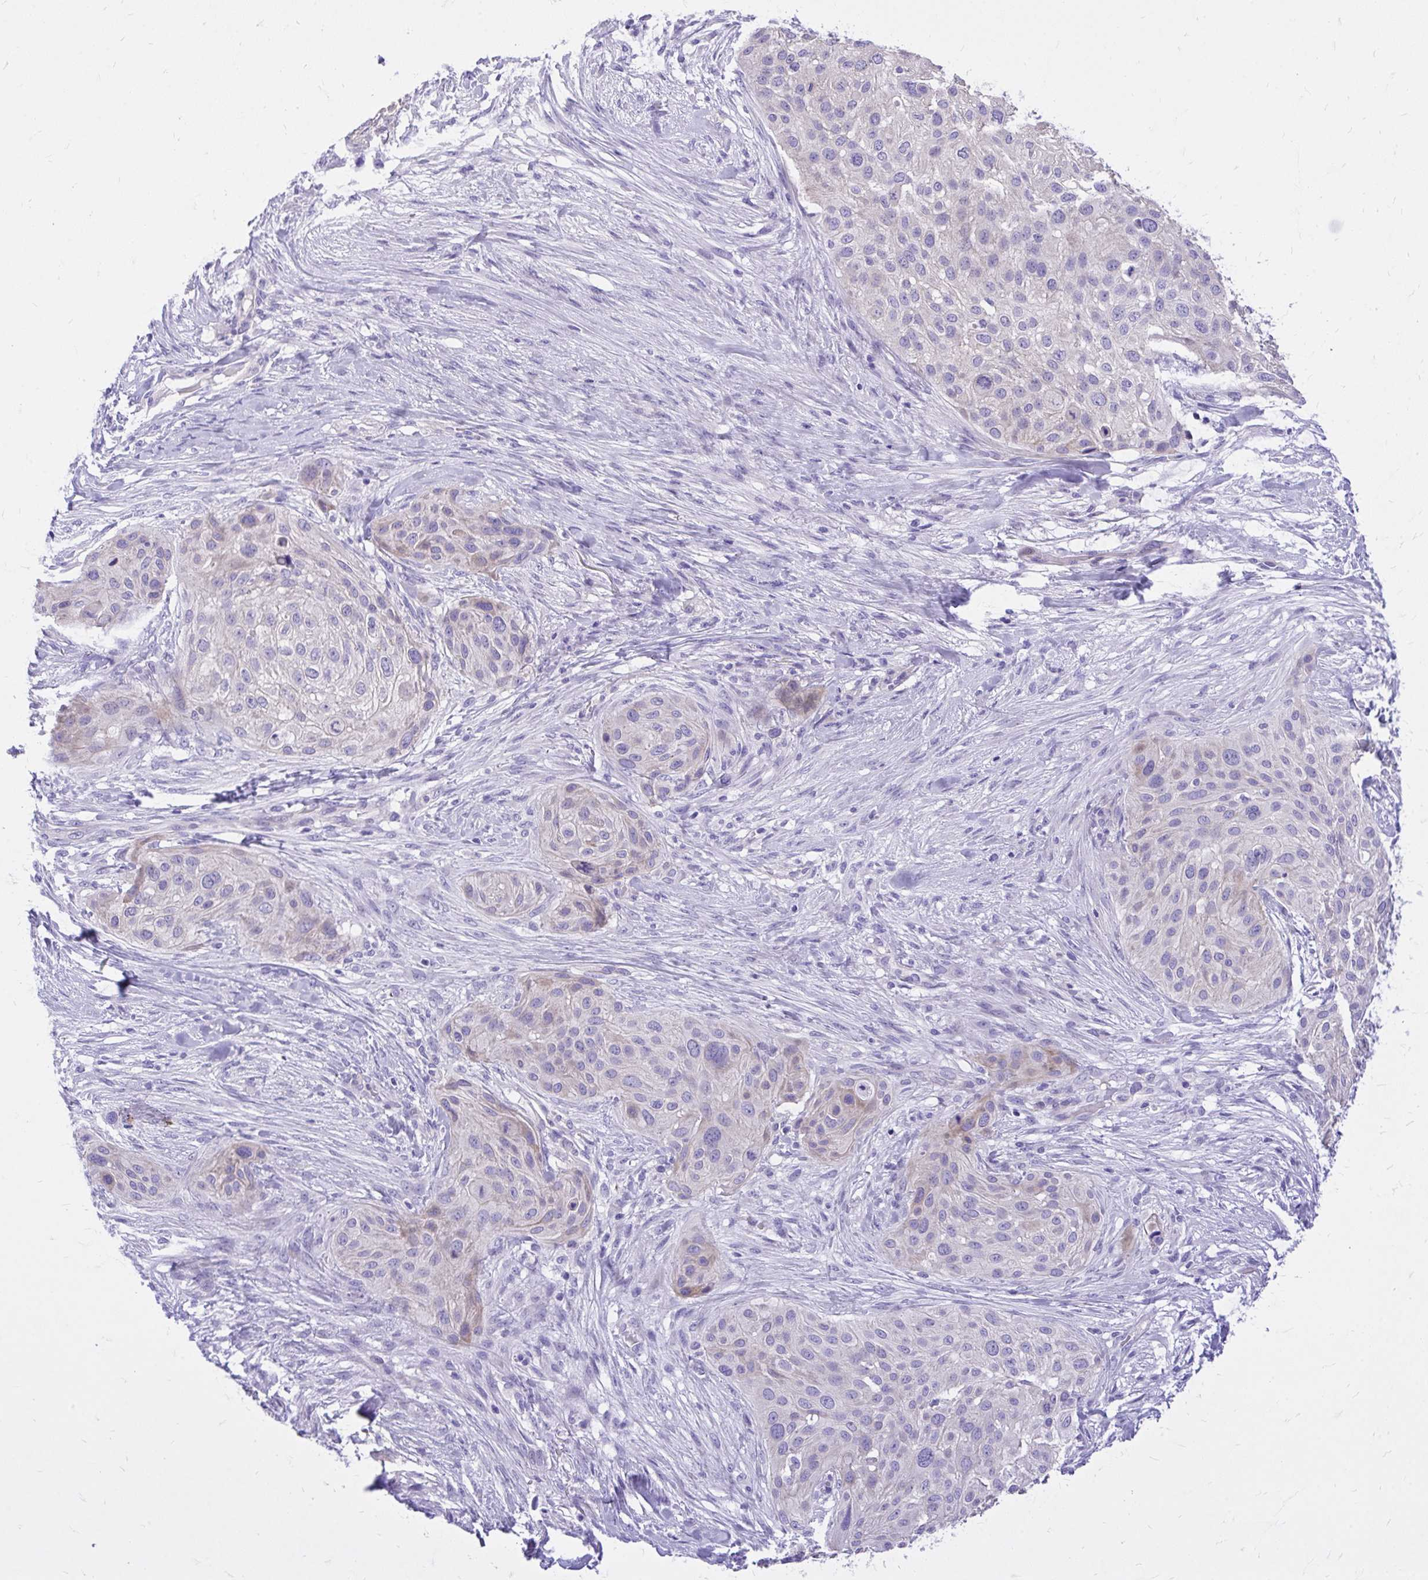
{"staining": {"intensity": "weak", "quantity": "<25%", "location": "cytoplasmic/membranous"}, "tissue": "skin cancer", "cell_type": "Tumor cells", "image_type": "cancer", "snomed": [{"axis": "morphology", "description": "Squamous cell carcinoma, NOS"}, {"axis": "topography", "description": "Skin"}], "caption": "Immunohistochemistry histopathology image of human squamous cell carcinoma (skin) stained for a protein (brown), which demonstrates no positivity in tumor cells.", "gene": "ADAMTSL1", "patient": {"sex": "female", "age": 87}}